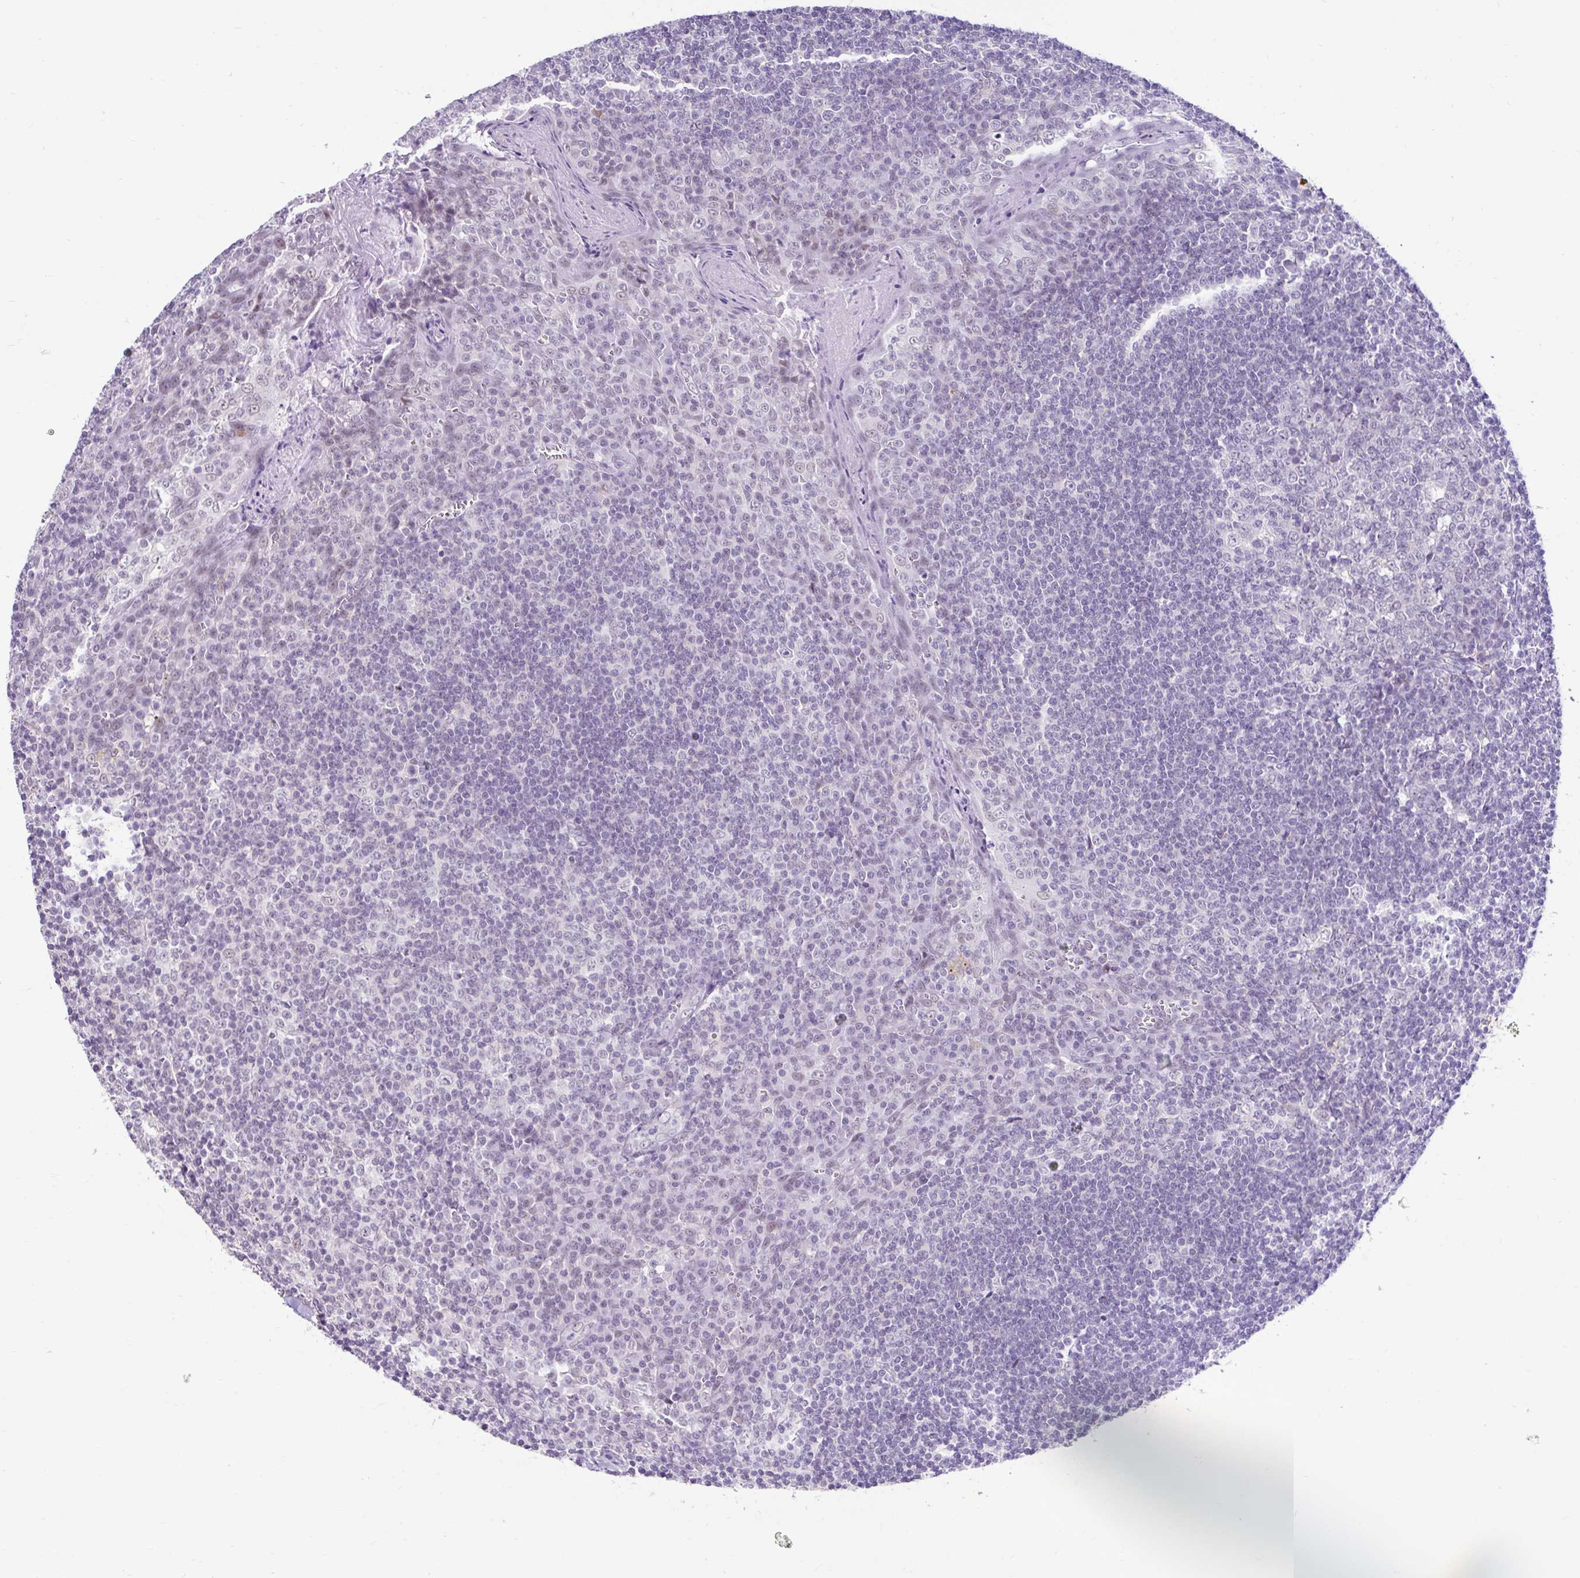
{"staining": {"intensity": "negative", "quantity": "none", "location": "none"}, "tissue": "tonsil", "cell_type": "Germinal center cells", "image_type": "normal", "snomed": [{"axis": "morphology", "description": "Normal tissue, NOS"}, {"axis": "topography", "description": "Tonsil"}], "caption": "DAB immunohistochemical staining of unremarkable tonsil displays no significant staining in germinal center cells. Brightfield microscopy of immunohistochemistry stained with DAB (brown) and hematoxylin (blue), captured at high magnification.", "gene": "DCAF17", "patient": {"sex": "male", "age": 27}}